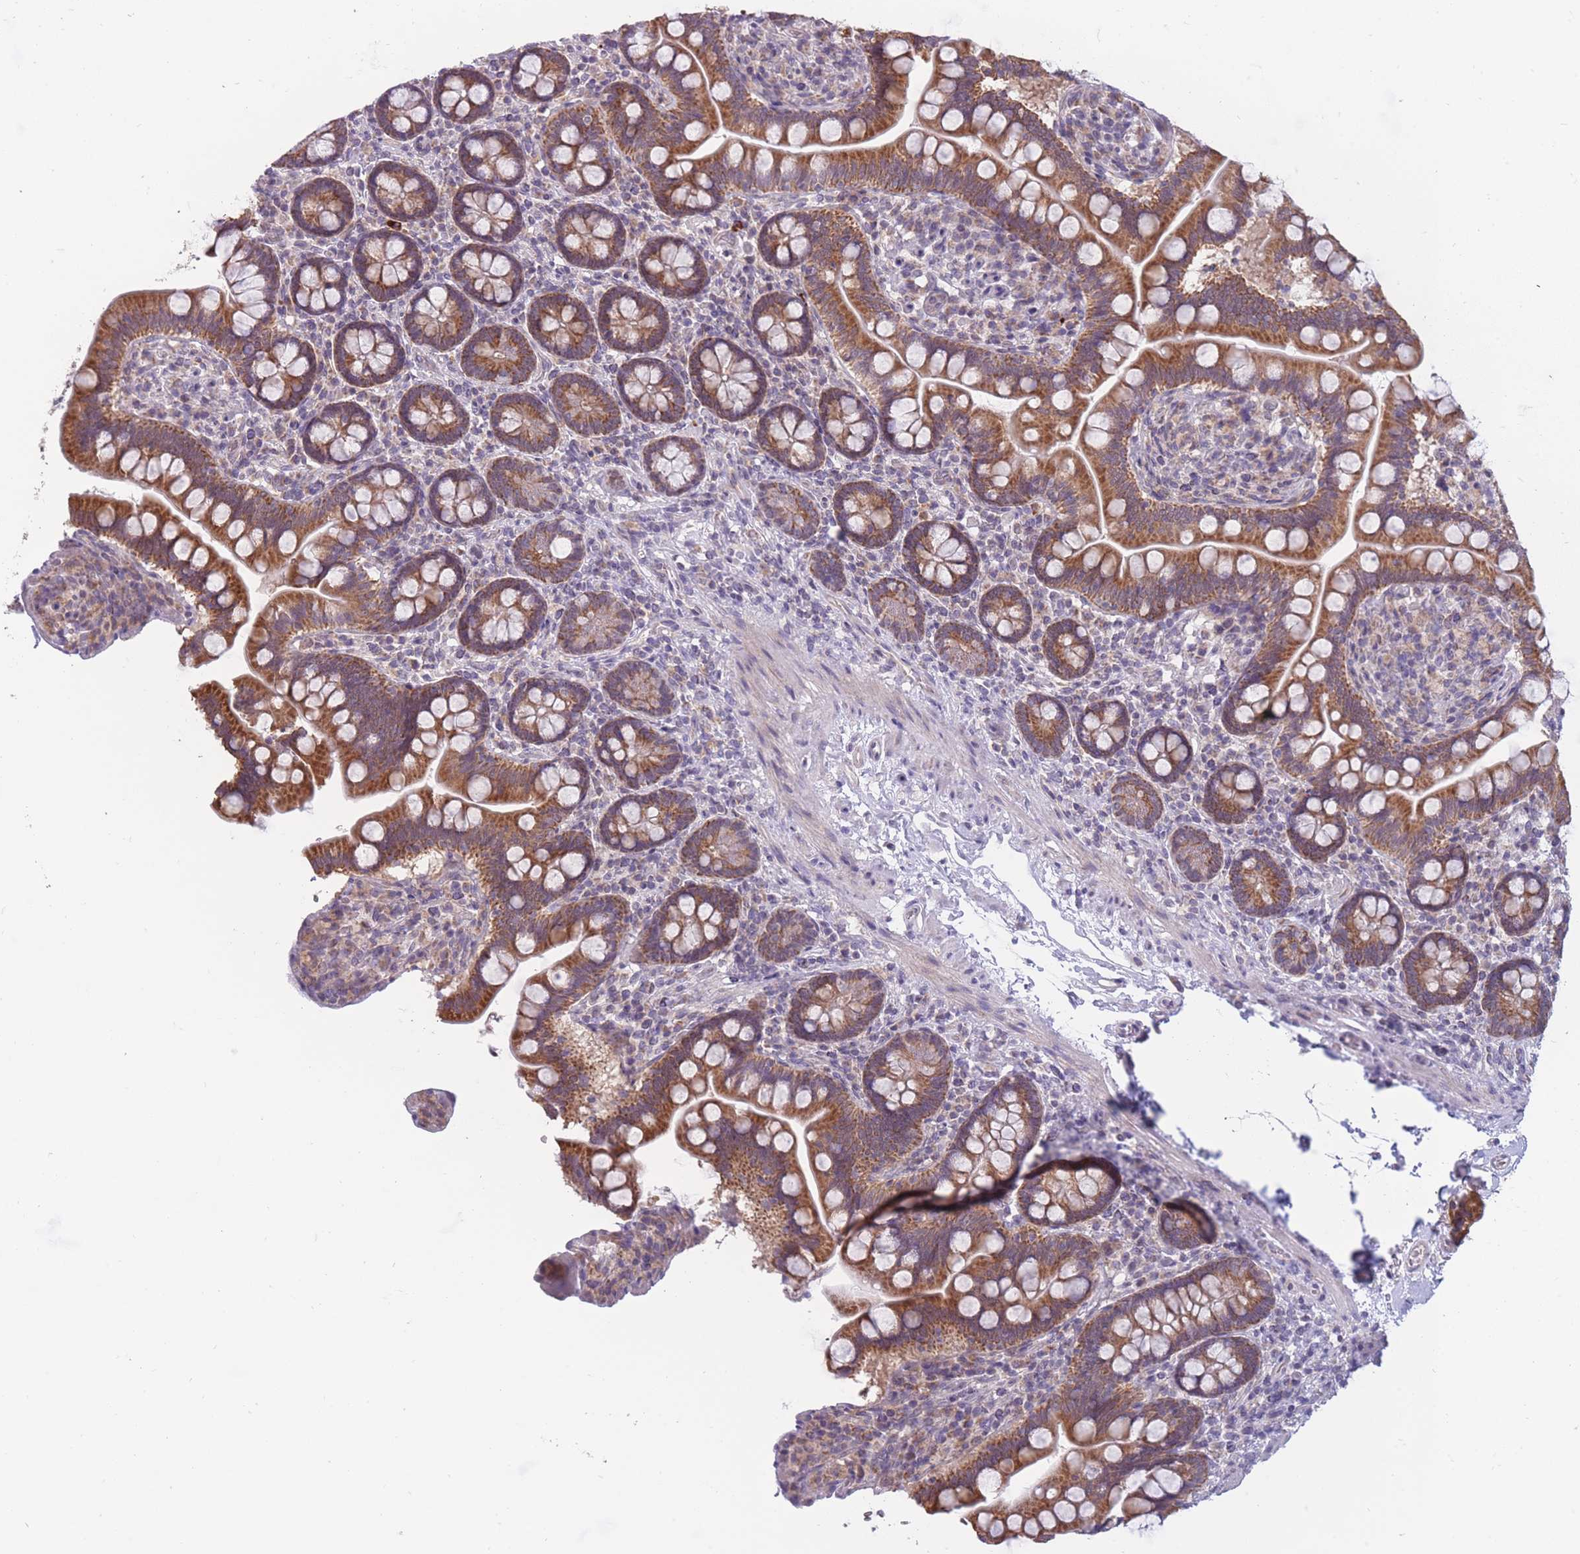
{"staining": {"intensity": "strong", "quantity": ">75%", "location": "cytoplasmic/membranous"}, "tissue": "small intestine", "cell_type": "Glandular cells", "image_type": "normal", "snomed": [{"axis": "morphology", "description": "Normal tissue, NOS"}, {"axis": "topography", "description": "Small intestine"}], "caption": "Protein expression analysis of benign small intestine reveals strong cytoplasmic/membranous staining in about >75% of glandular cells.", "gene": "MRPS18C", "patient": {"sex": "female", "age": 64}}